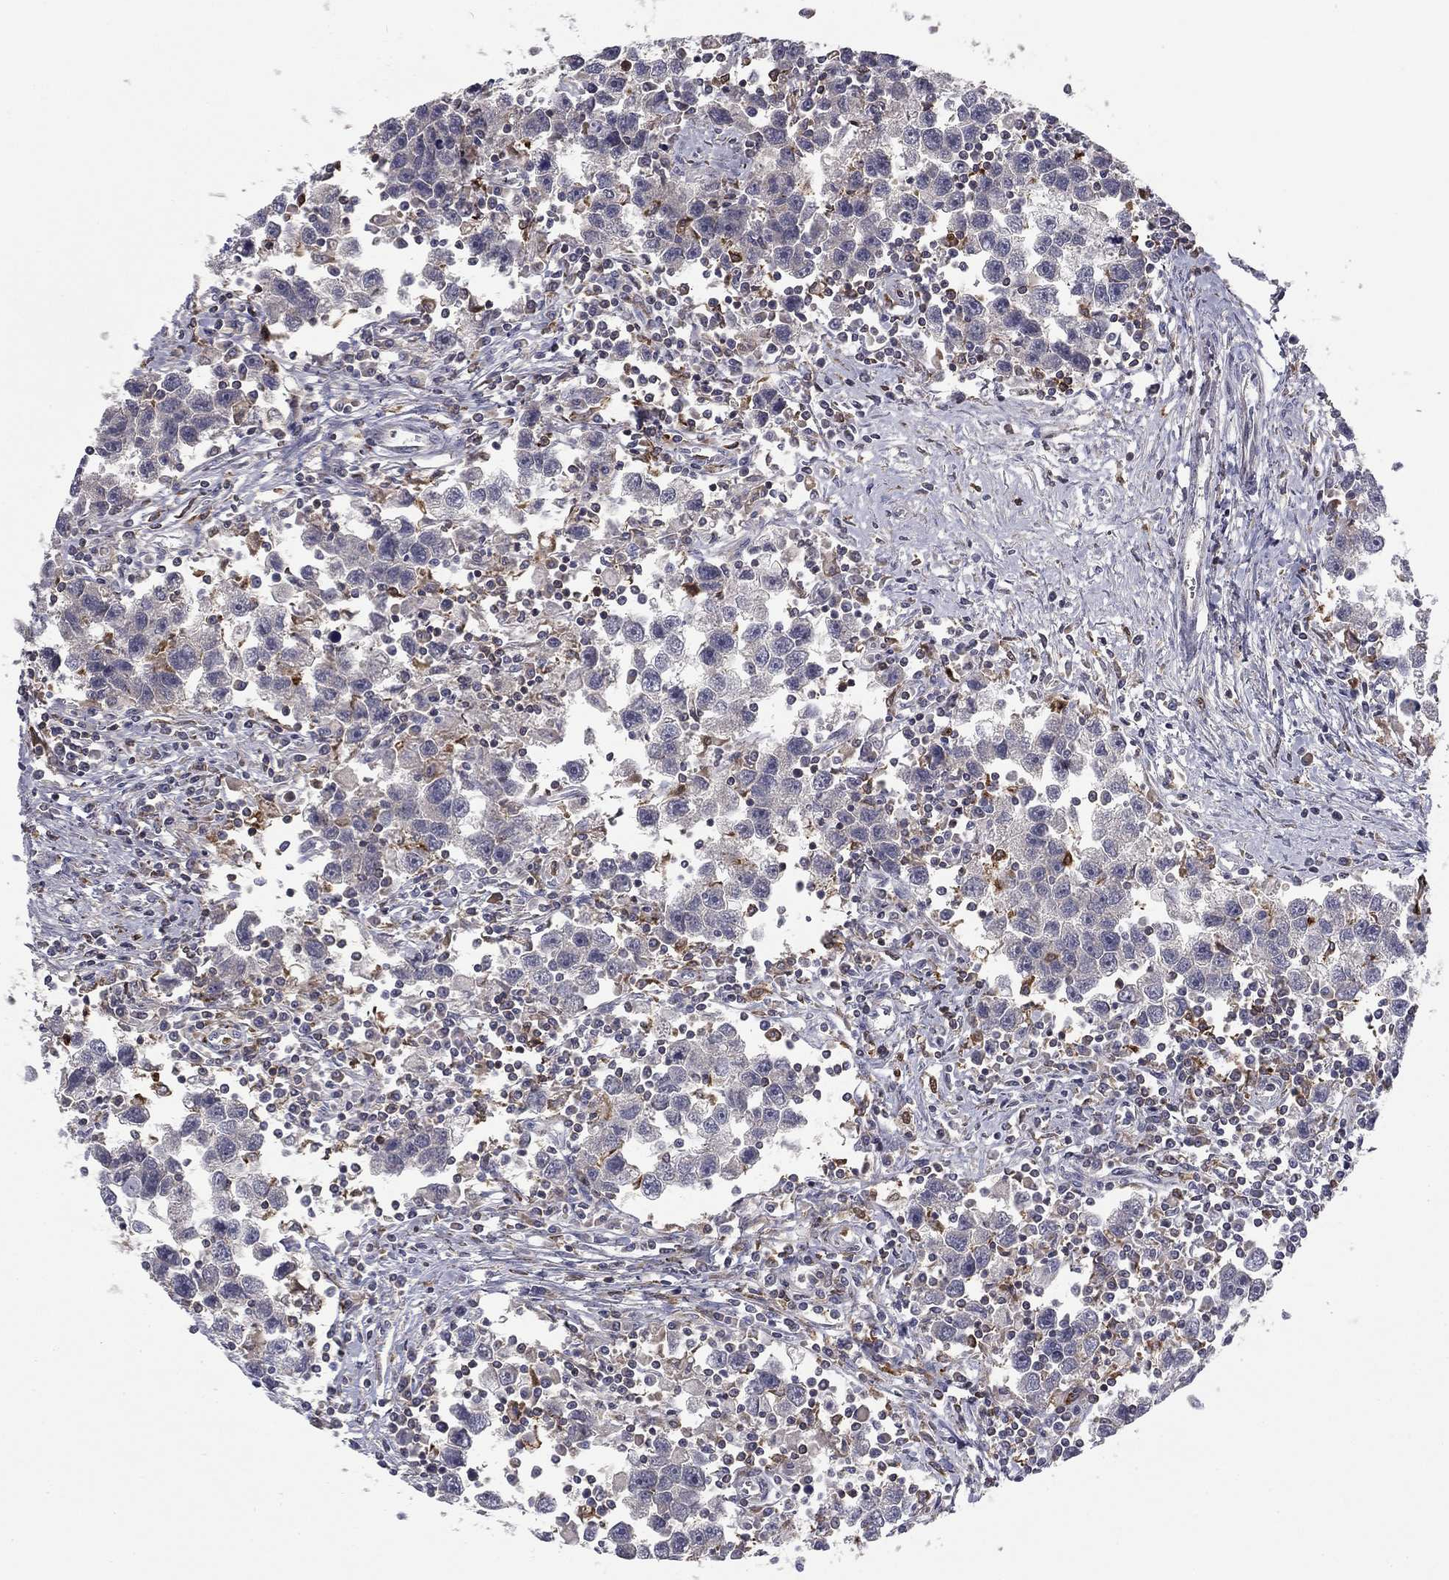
{"staining": {"intensity": "negative", "quantity": "none", "location": "none"}, "tissue": "testis cancer", "cell_type": "Tumor cells", "image_type": "cancer", "snomed": [{"axis": "morphology", "description": "Seminoma, NOS"}, {"axis": "topography", "description": "Testis"}], "caption": "This is a histopathology image of IHC staining of testis cancer, which shows no expression in tumor cells.", "gene": "PLCB2", "patient": {"sex": "male", "age": 30}}